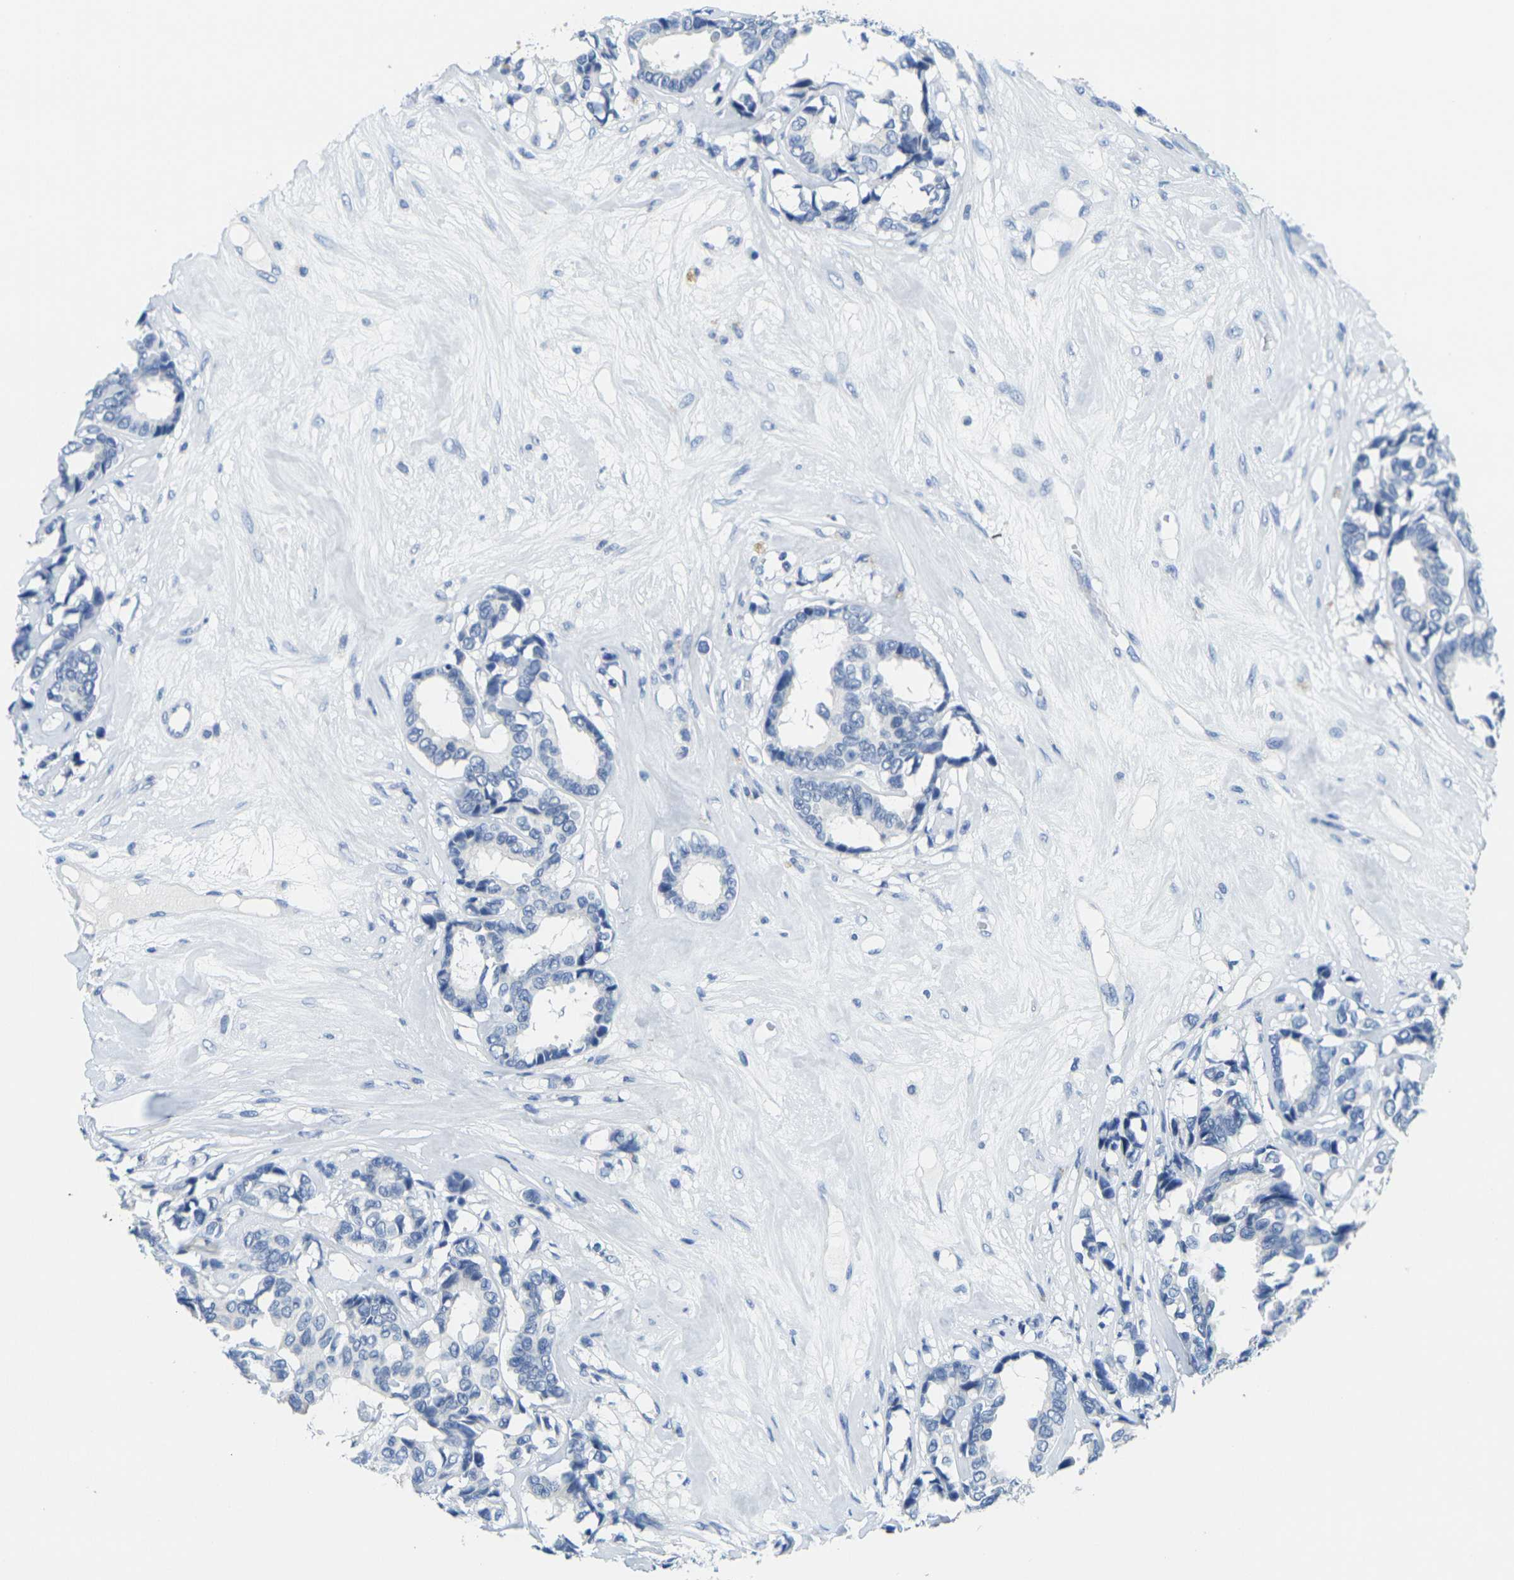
{"staining": {"intensity": "negative", "quantity": "none", "location": "none"}, "tissue": "breast cancer", "cell_type": "Tumor cells", "image_type": "cancer", "snomed": [{"axis": "morphology", "description": "Duct carcinoma"}, {"axis": "topography", "description": "Breast"}], "caption": "The micrograph demonstrates no significant staining in tumor cells of breast cancer.", "gene": "FAM3D", "patient": {"sex": "female", "age": 87}}